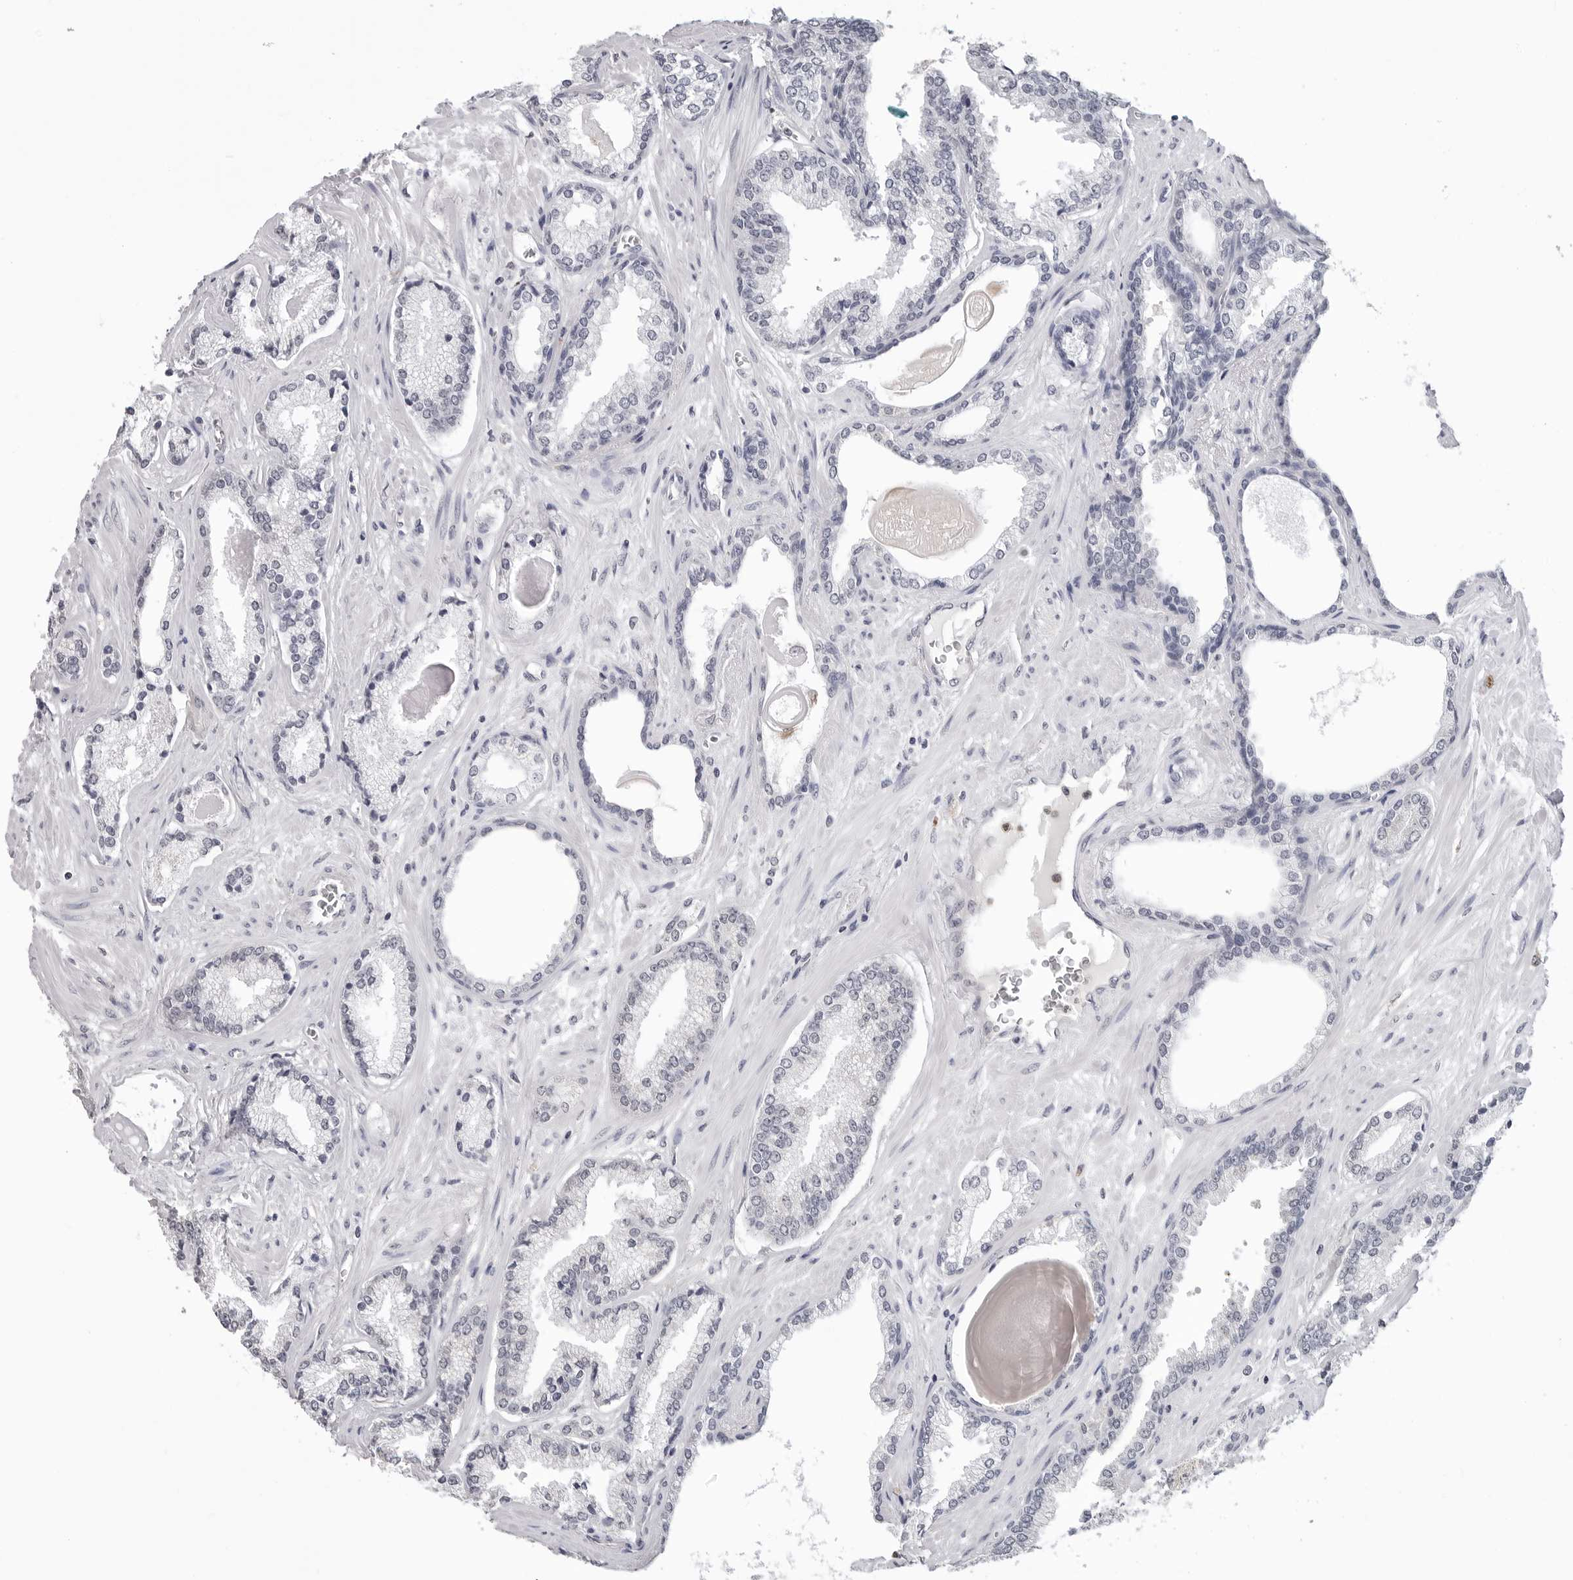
{"staining": {"intensity": "negative", "quantity": "none", "location": "none"}, "tissue": "prostate cancer", "cell_type": "Tumor cells", "image_type": "cancer", "snomed": [{"axis": "morphology", "description": "Adenocarcinoma, Low grade"}, {"axis": "topography", "description": "Prostate"}], "caption": "High power microscopy histopathology image of an IHC image of prostate cancer (adenocarcinoma (low-grade)), revealing no significant staining in tumor cells.", "gene": "TRMT13", "patient": {"sex": "male", "age": 70}}